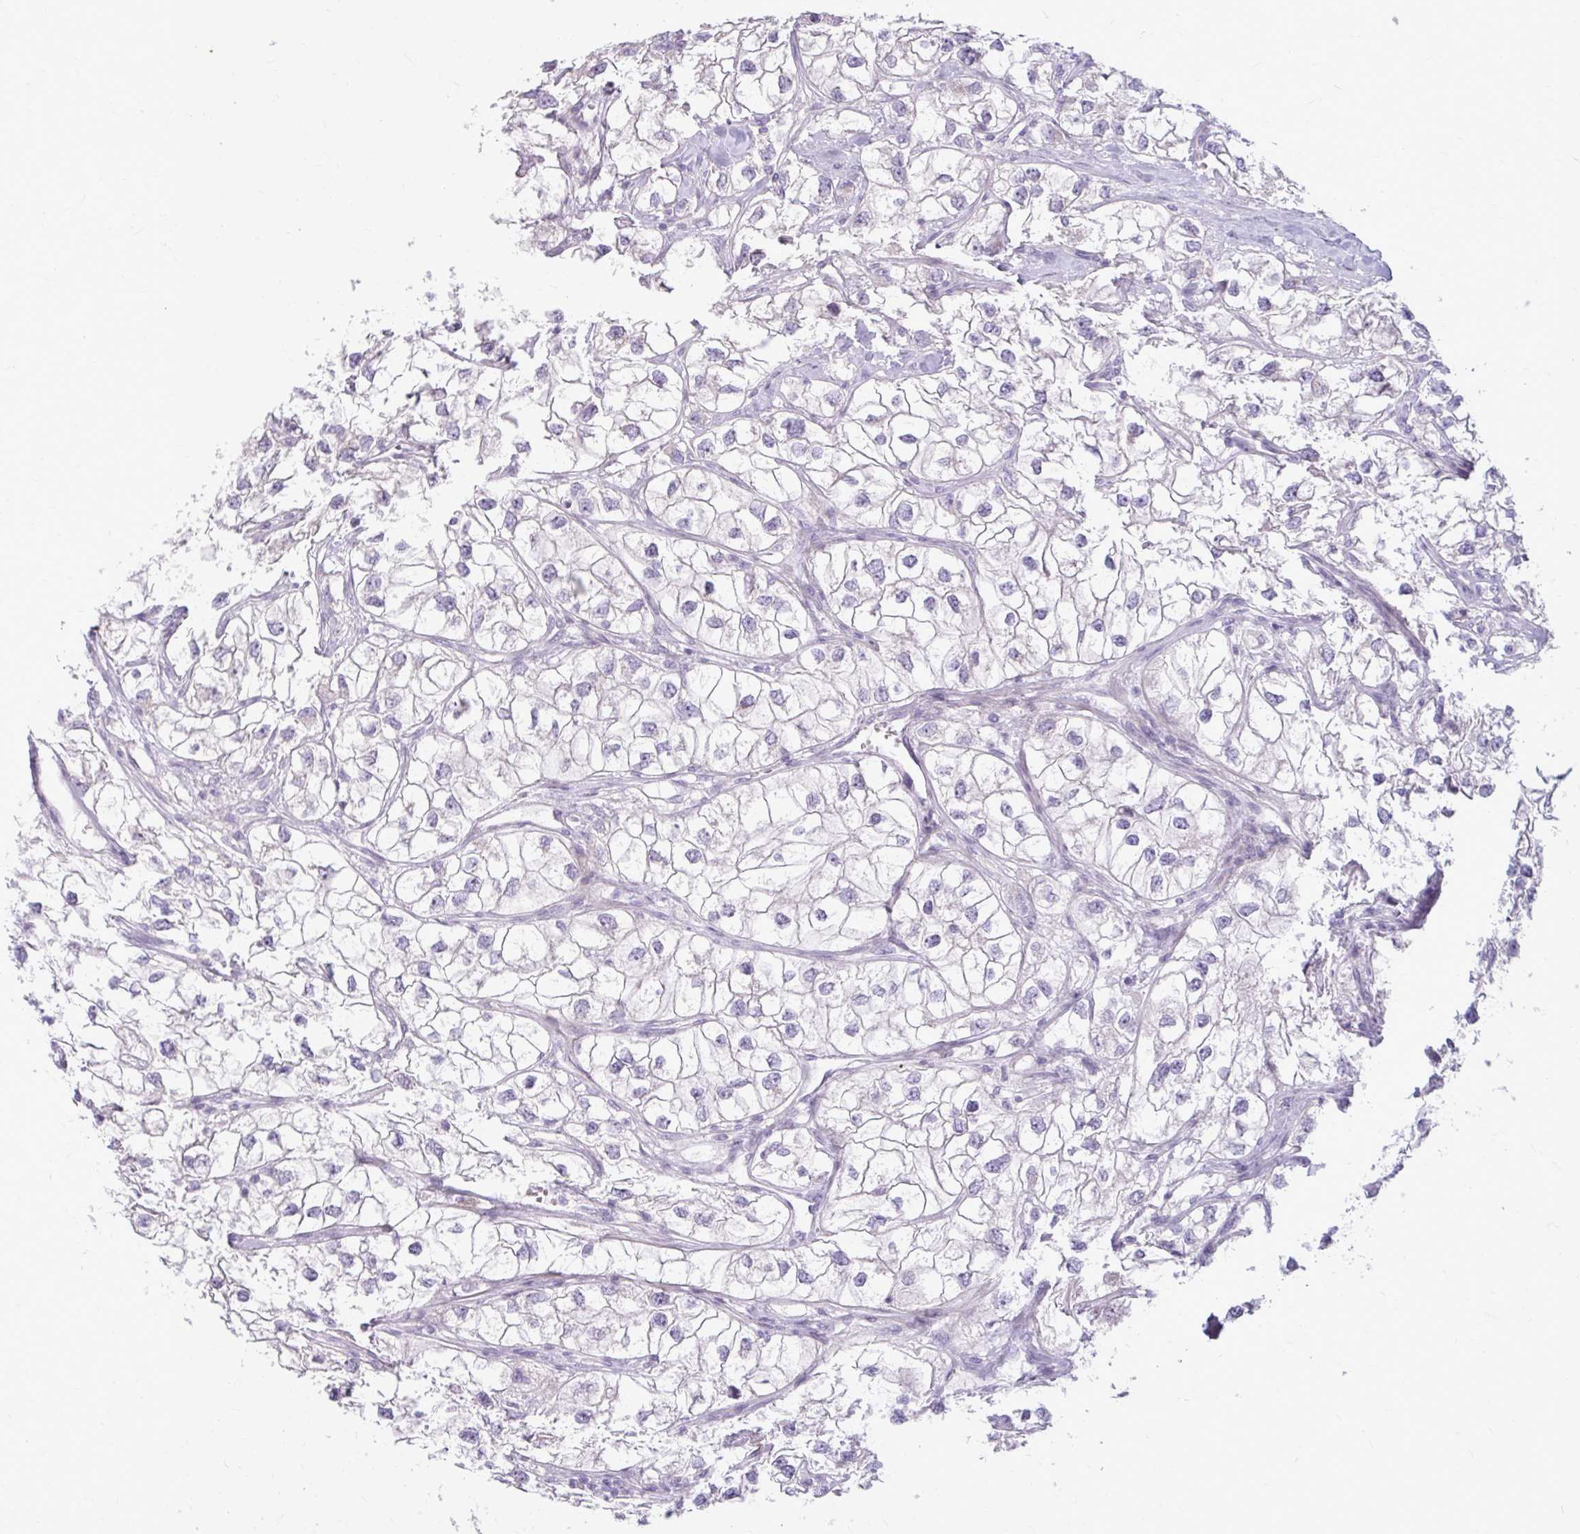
{"staining": {"intensity": "negative", "quantity": "none", "location": "none"}, "tissue": "renal cancer", "cell_type": "Tumor cells", "image_type": "cancer", "snomed": [{"axis": "morphology", "description": "Adenocarcinoma, NOS"}, {"axis": "topography", "description": "Kidney"}], "caption": "A high-resolution micrograph shows IHC staining of adenocarcinoma (renal), which displays no significant staining in tumor cells. (Stains: DAB immunohistochemistry with hematoxylin counter stain, Microscopy: brightfield microscopy at high magnification).", "gene": "MSMO1", "patient": {"sex": "male", "age": 59}}